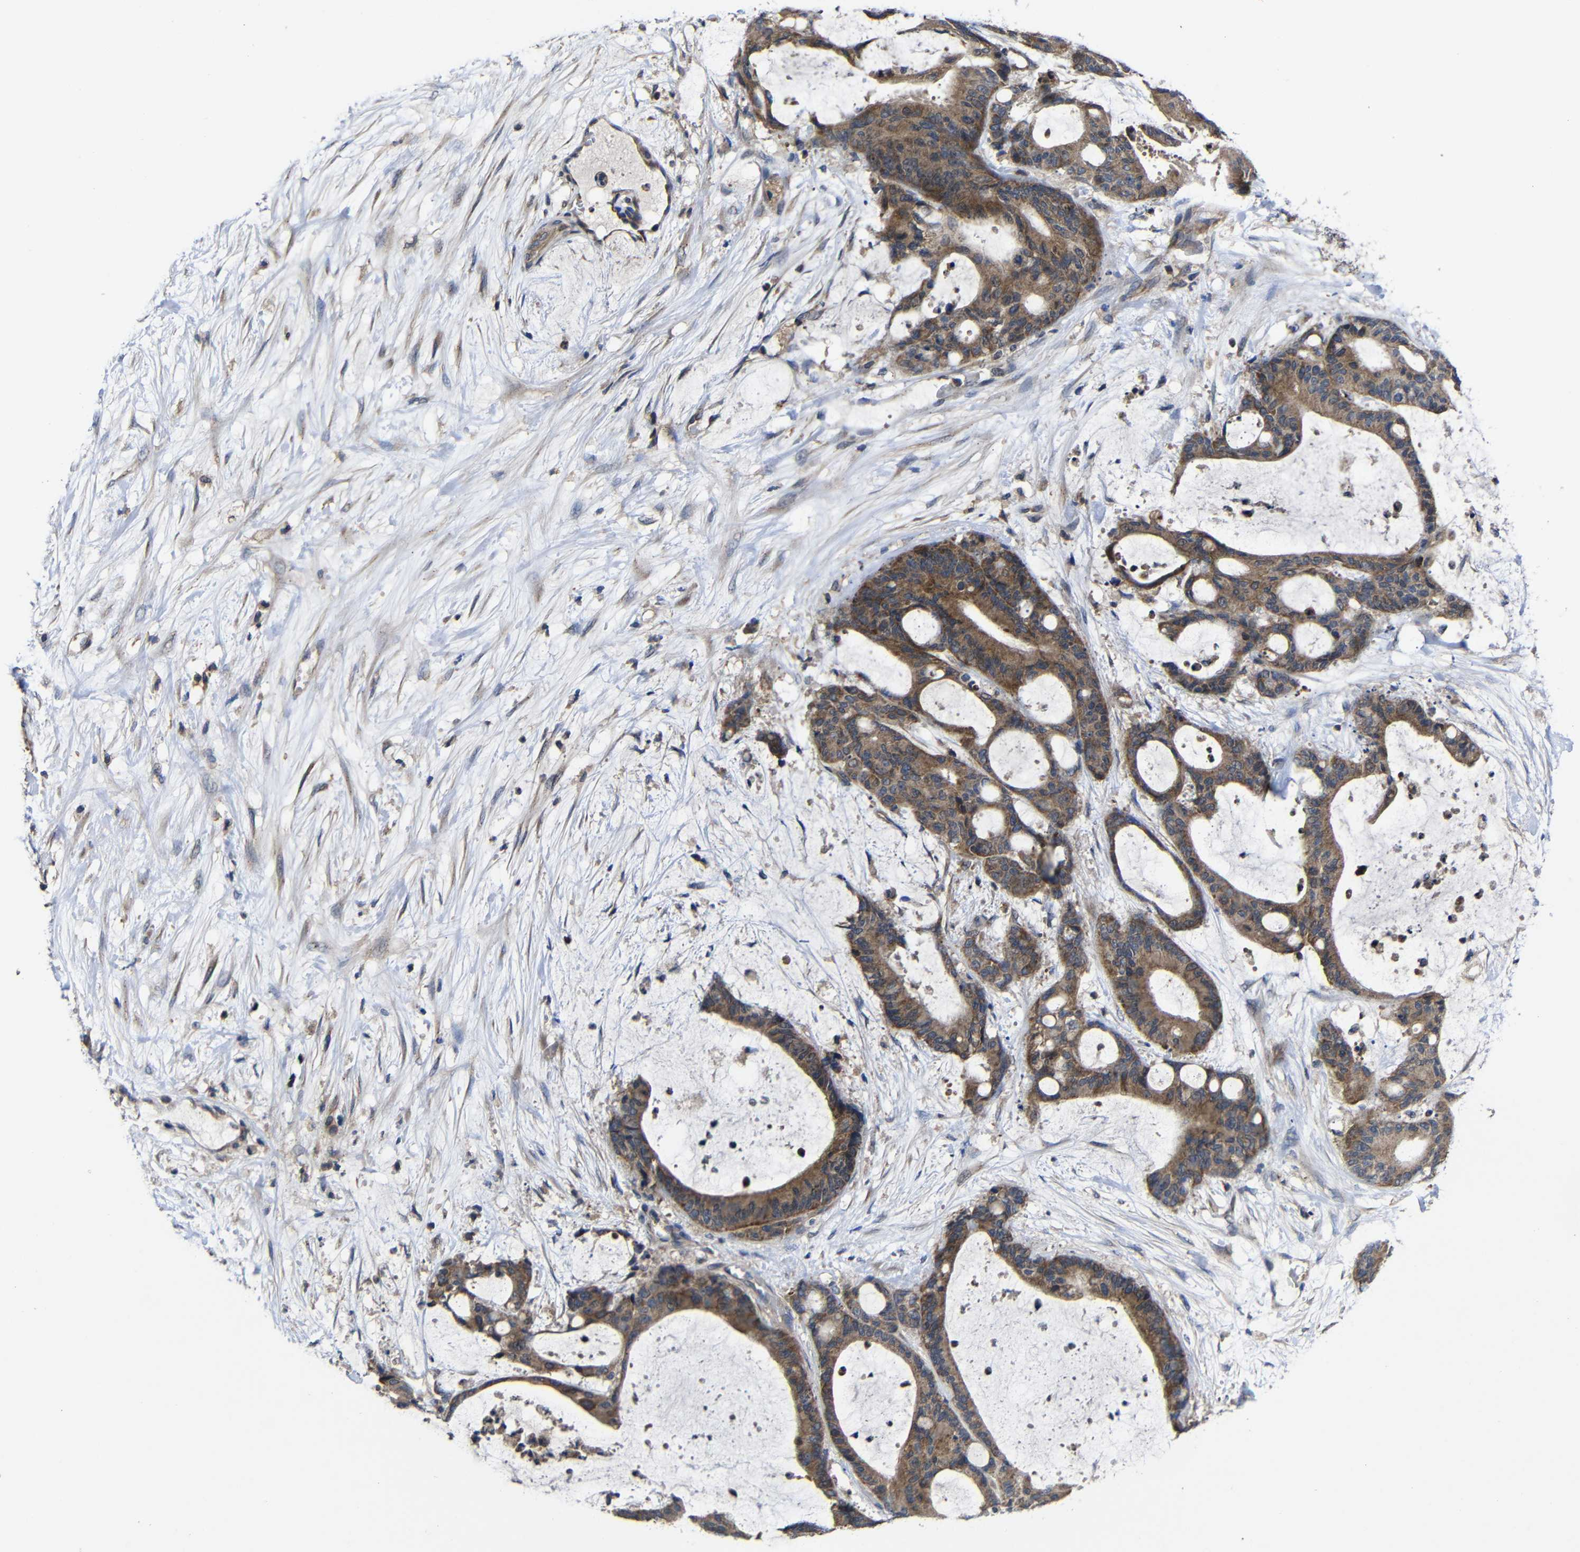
{"staining": {"intensity": "moderate", "quantity": ">75%", "location": "cytoplasmic/membranous"}, "tissue": "liver cancer", "cell_type": "Tumor cells", "image_type": "cancer", "snomed": [{"axis": "morphology", "description": "Cholangiocarcinoma"}, {"axis": "topography", "description": "Liver"}], "caption": "Liver cancer (cholangiocarcinoma) stained with a protein marker displays moderate staining in tumor cells.", "gene": "LPAR5", "patient": {"sex": "female", "age": 73}}